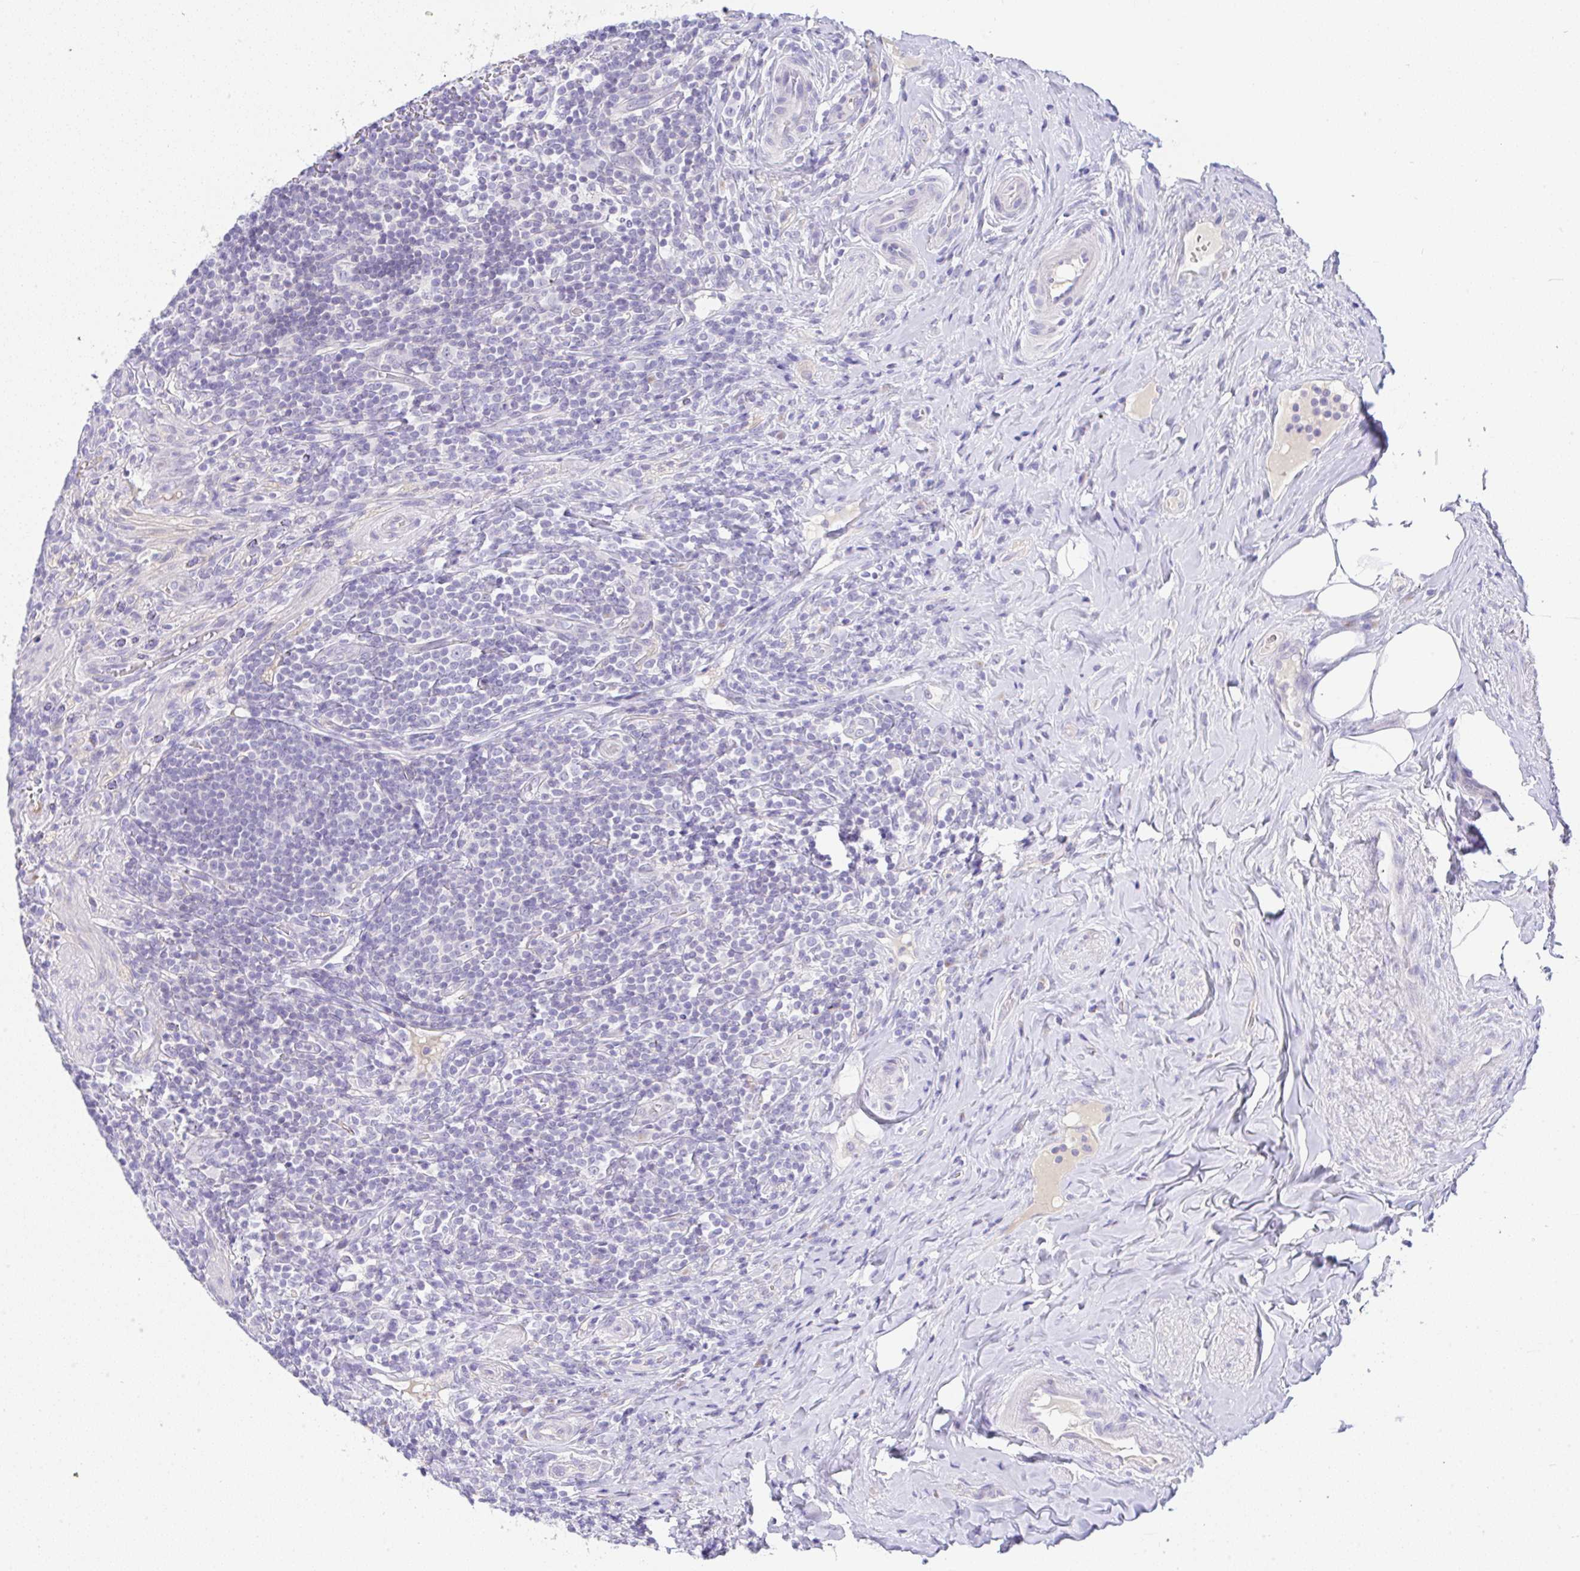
{"staining": {"intensity": "strong", "quantity": "25%-75%", "location": "cytoplasmic/membranous"}, "tissue": "appendix", "cell_type": "Glandular cells", "image_type": "normal", "snomed": [{"axis": "morphology", "description": "Normal tissue, NOS"}, {"axis": "topography", "description": "Appendix"}], "caption": "Appendix stained with DAB immunohistochemistry reveals high levels of strong cytoplasmic/membranous positivity in about 25%-75% of glandular cells.", "gene": "SERPINE3", "patient": {"sex": "female", "age": 43}}